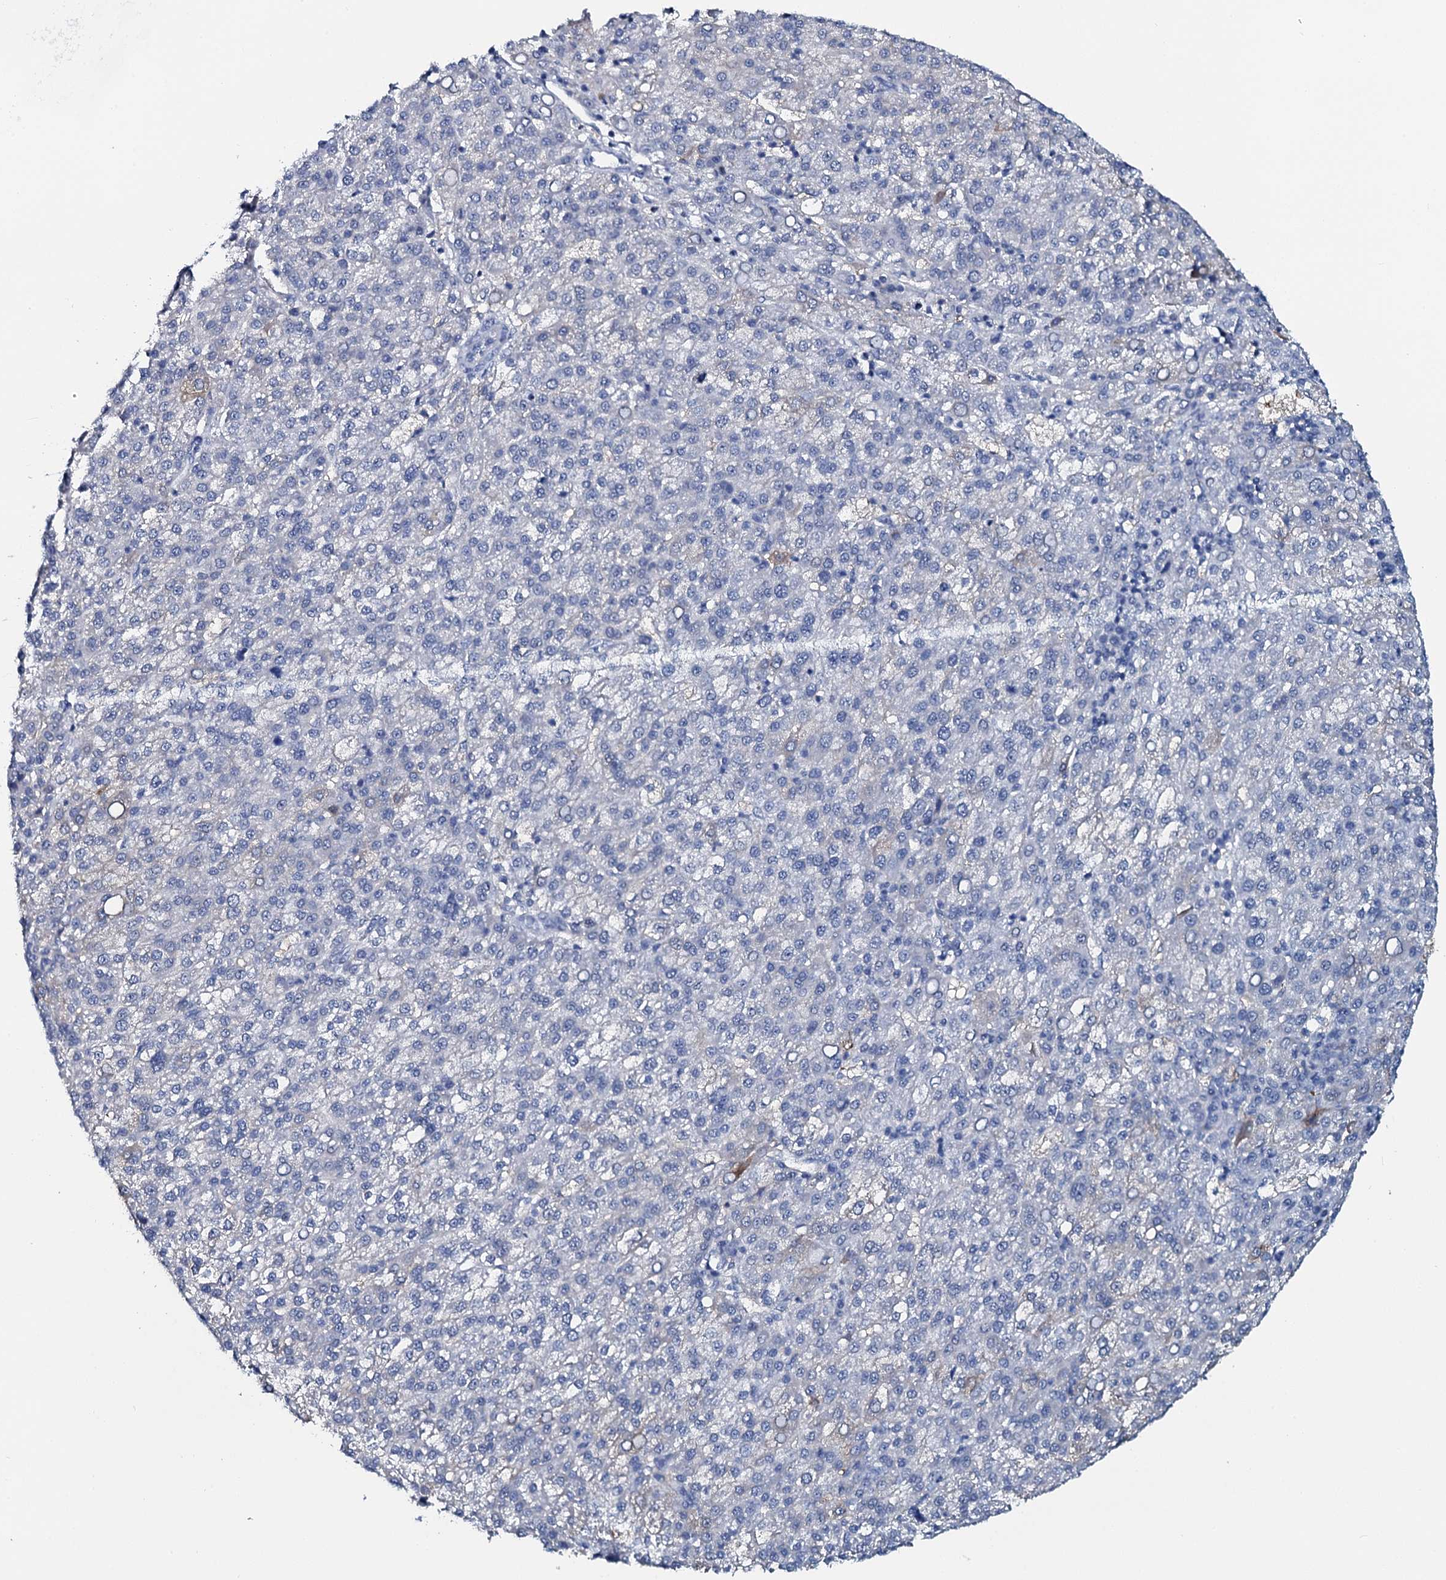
{"staining": {"intensity": "negative", "quantity": "none", "location": "none"}, "tissue": "liver cancer", "cell_type": "Tumor cells", "image_type": "cancer", "snomed": [{"axis": "morphology", "description": "Carcinoma, Hepatocellular, NOS"}, {"axis": "topography", "description": "Liver"}], "caption": "IHC histopathology image of liver hepatocellular carcinoma stained for a protein (brown), which displays no staining in tumor cells.", "gene": "SLC4A7", "patient": {"sex": "female", "age": 58}}